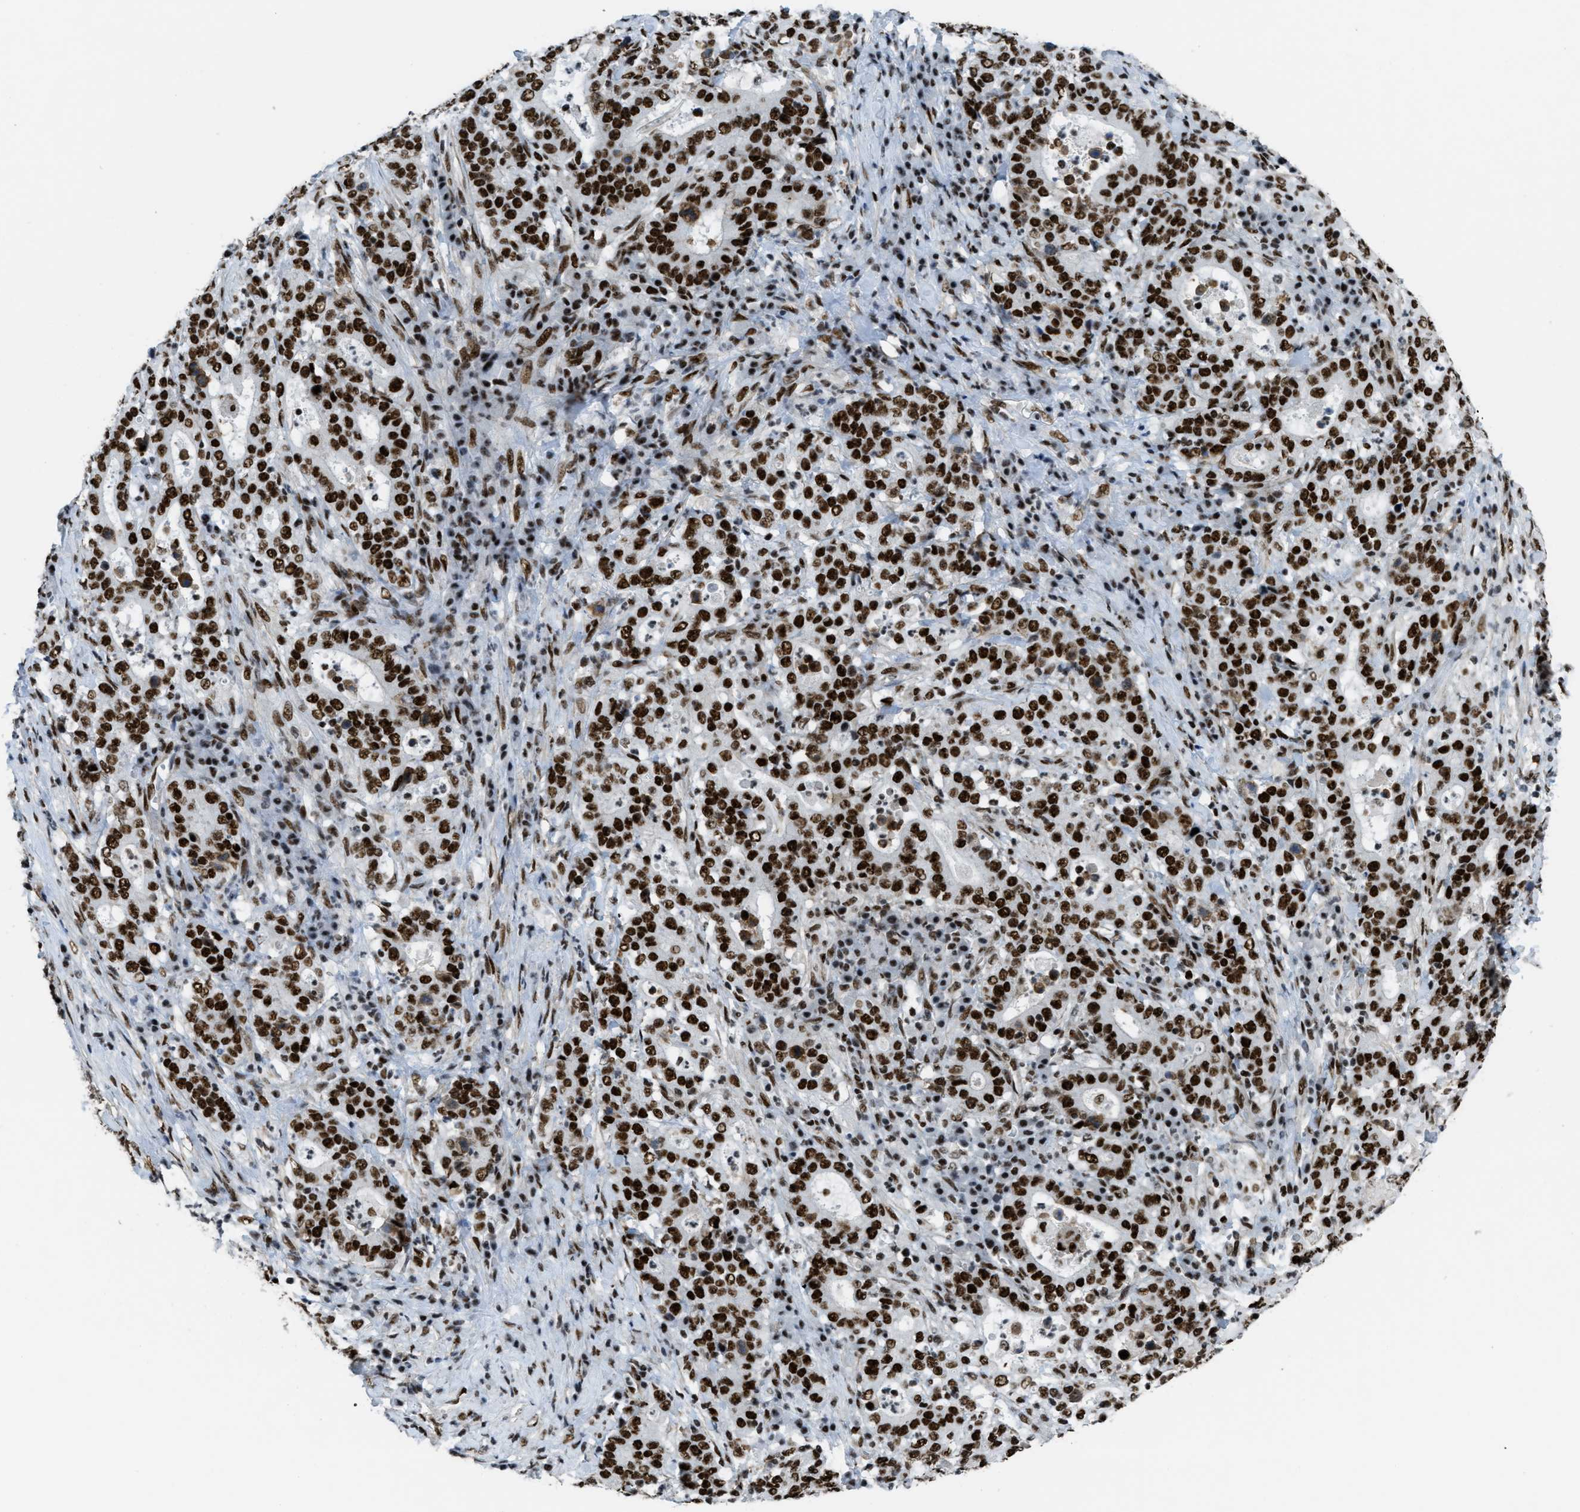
{"staining": {"intensity": "strong", "quantity": ">75%", "location": "nuclear"}, "tissue": "stomach cancer", "cell_type": "Tumor cells", "image_type": "cancer", "snomed": [{"axis": "morphology", "description": "Normal tissue, NOS"}, {"axis": "morphology", "description": "Adenocarcinoma, NOS"}, {"axis": "topography", "description": "Stomach, upper"}, {"axis": "topography", "description": "Stomach"}], "caption": "Strong nuclear protein staining is present in about >75% of tumor cells in adenocarcinoma (stomach).", "gene": "ZNF207", "patient": {"sex": "male", "age": 59}}